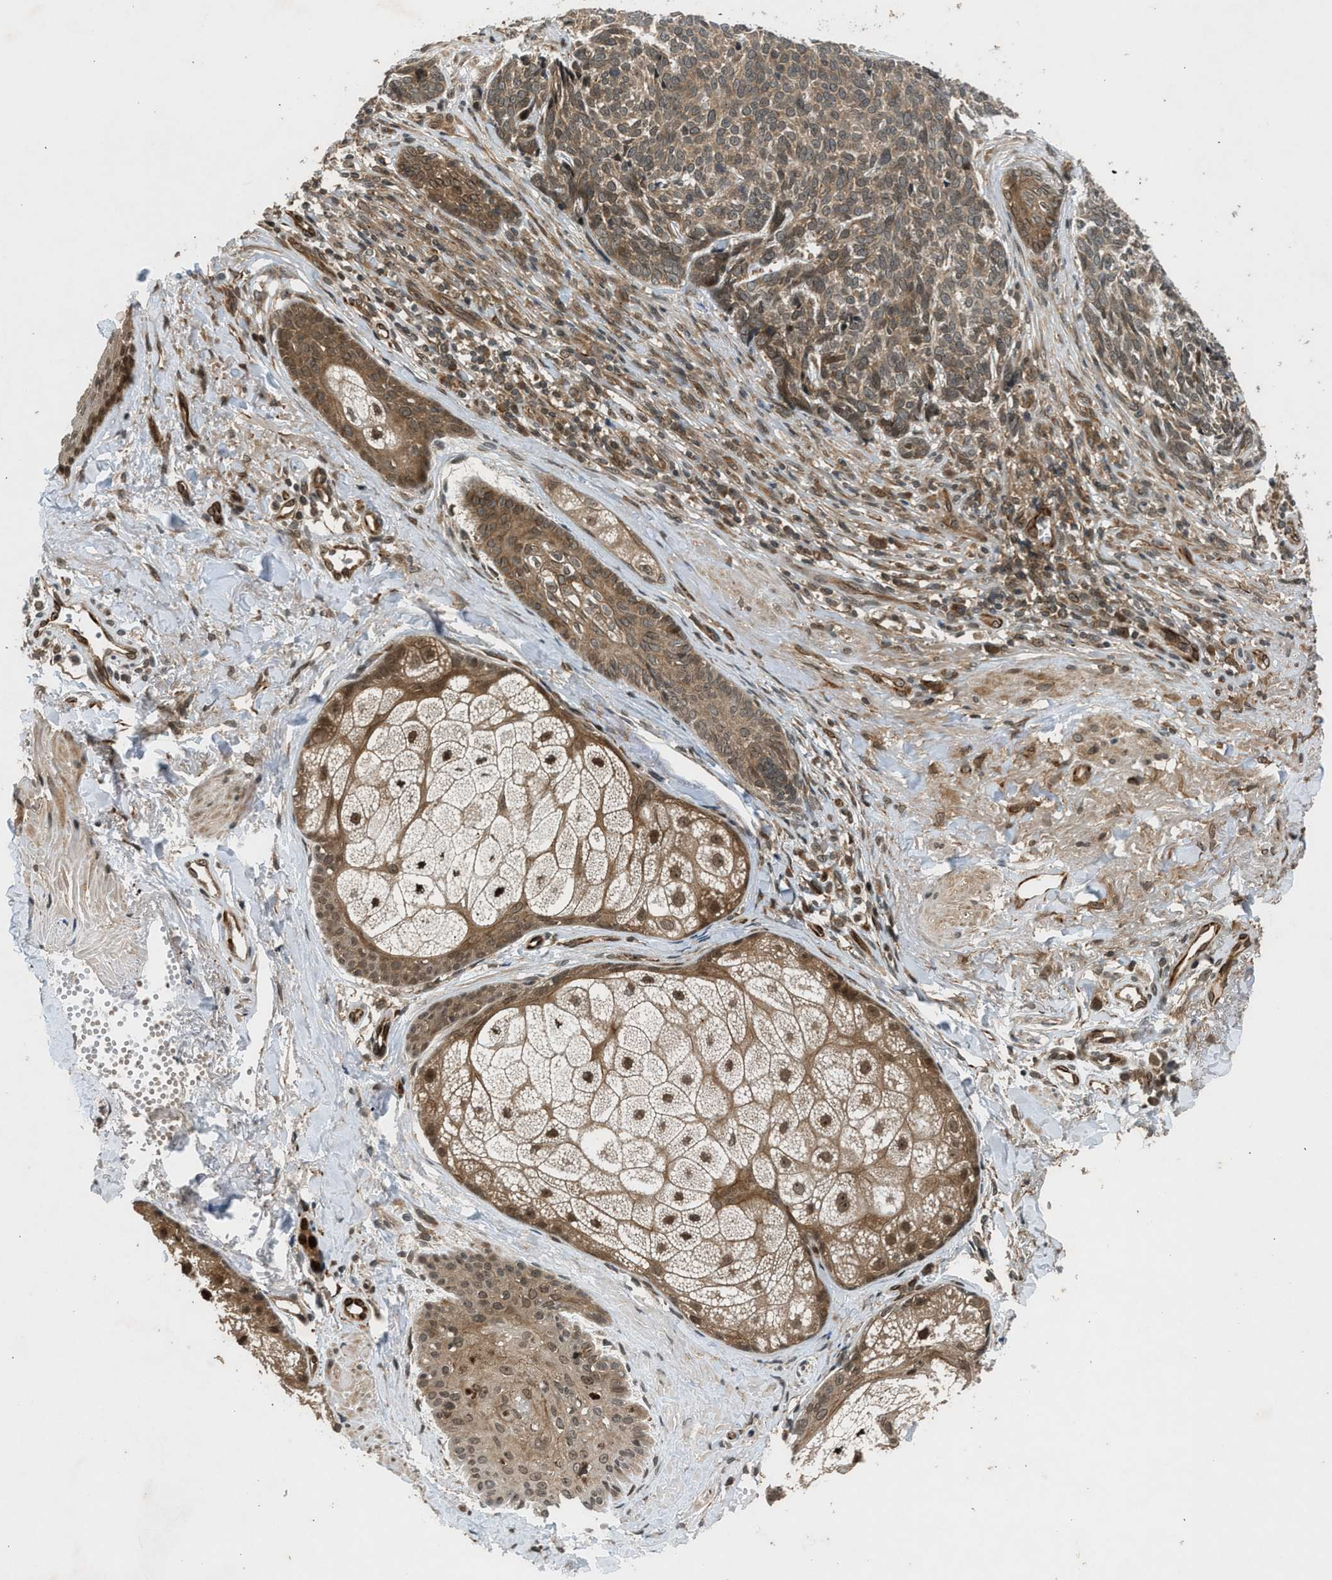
{"staining": {"intensity": "moderate", "quantity": ">75%", "location": "cytoplasmic/membranous"}, "tissue": "skin cancer", "cell_type": "Tumor cells", "image_type": "cancer", "snomed": [{"axis": "morphology", "description": "Basal cell carcinoma"}, {"axis": "topography", "description": "Skin"}], "caption": "Human skin cancer (basal cell carcinoma) stained for a protein (brown) demonstrates moderate cytoplasmic/membranous positive expression in about >75% of tumor cells.", "gene": "TXNL1", "patient": {"sex": "male", "age": 84}}